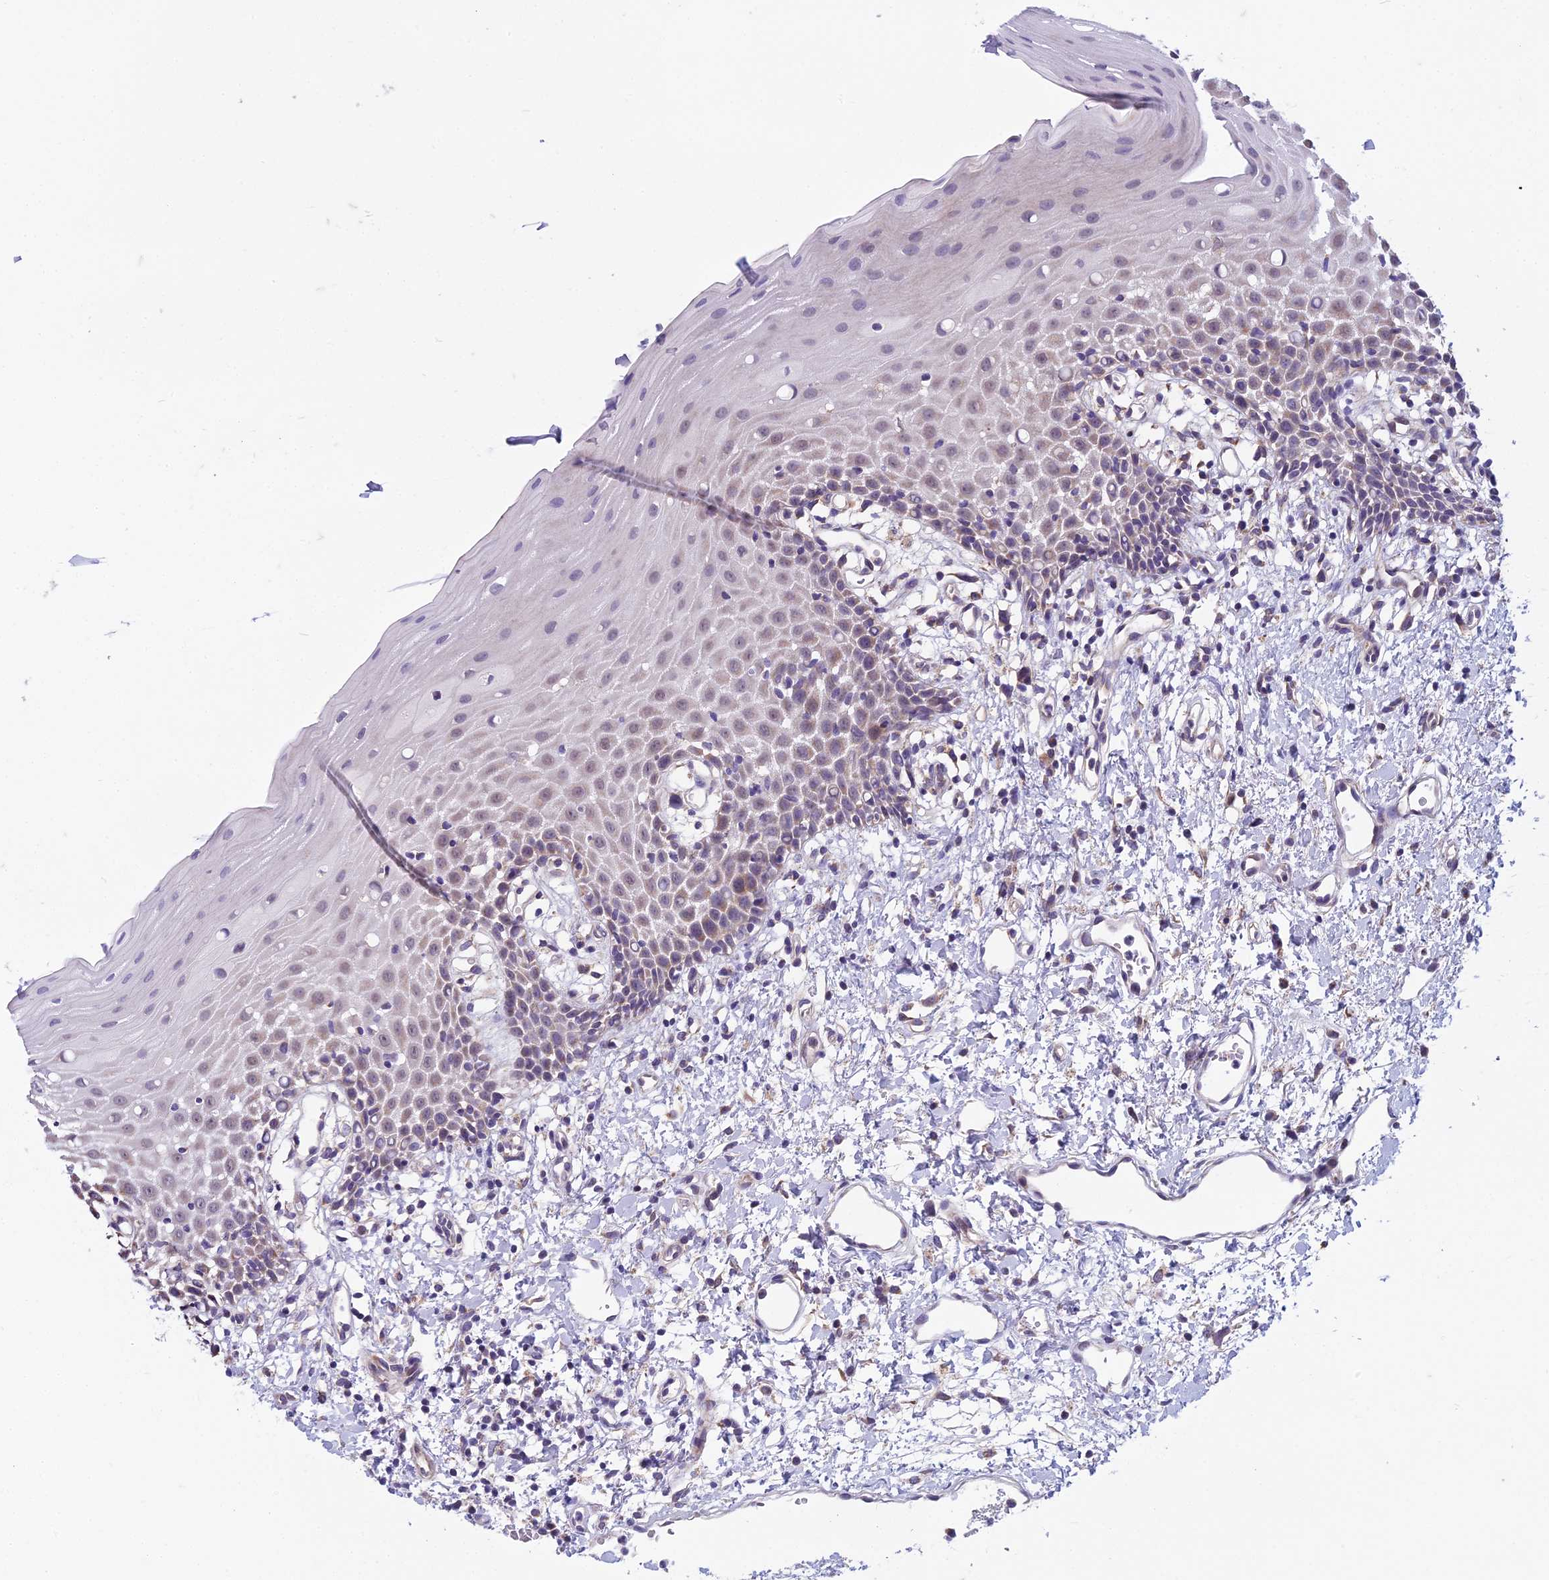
{"staining": {"intensity": "weak", "quantity": "<25%", "location": "nuclear"}, "tissue": "oral mucosa", "cell_type": "Squamous epithelial cells", "image_type": "normal", "snomed": [{"axis": "morphology", "description": "Normal tissue, NOS"}, {"axis": "topography", "description": "Oral tissue"}], "caption": "An image of oral mucosa stained for a protein shows no brown staining in squamous epithelial cells. Nuclei are stained in blue.", "gene": "DUS2", "patient": {"sex": "female", "age": 70}}